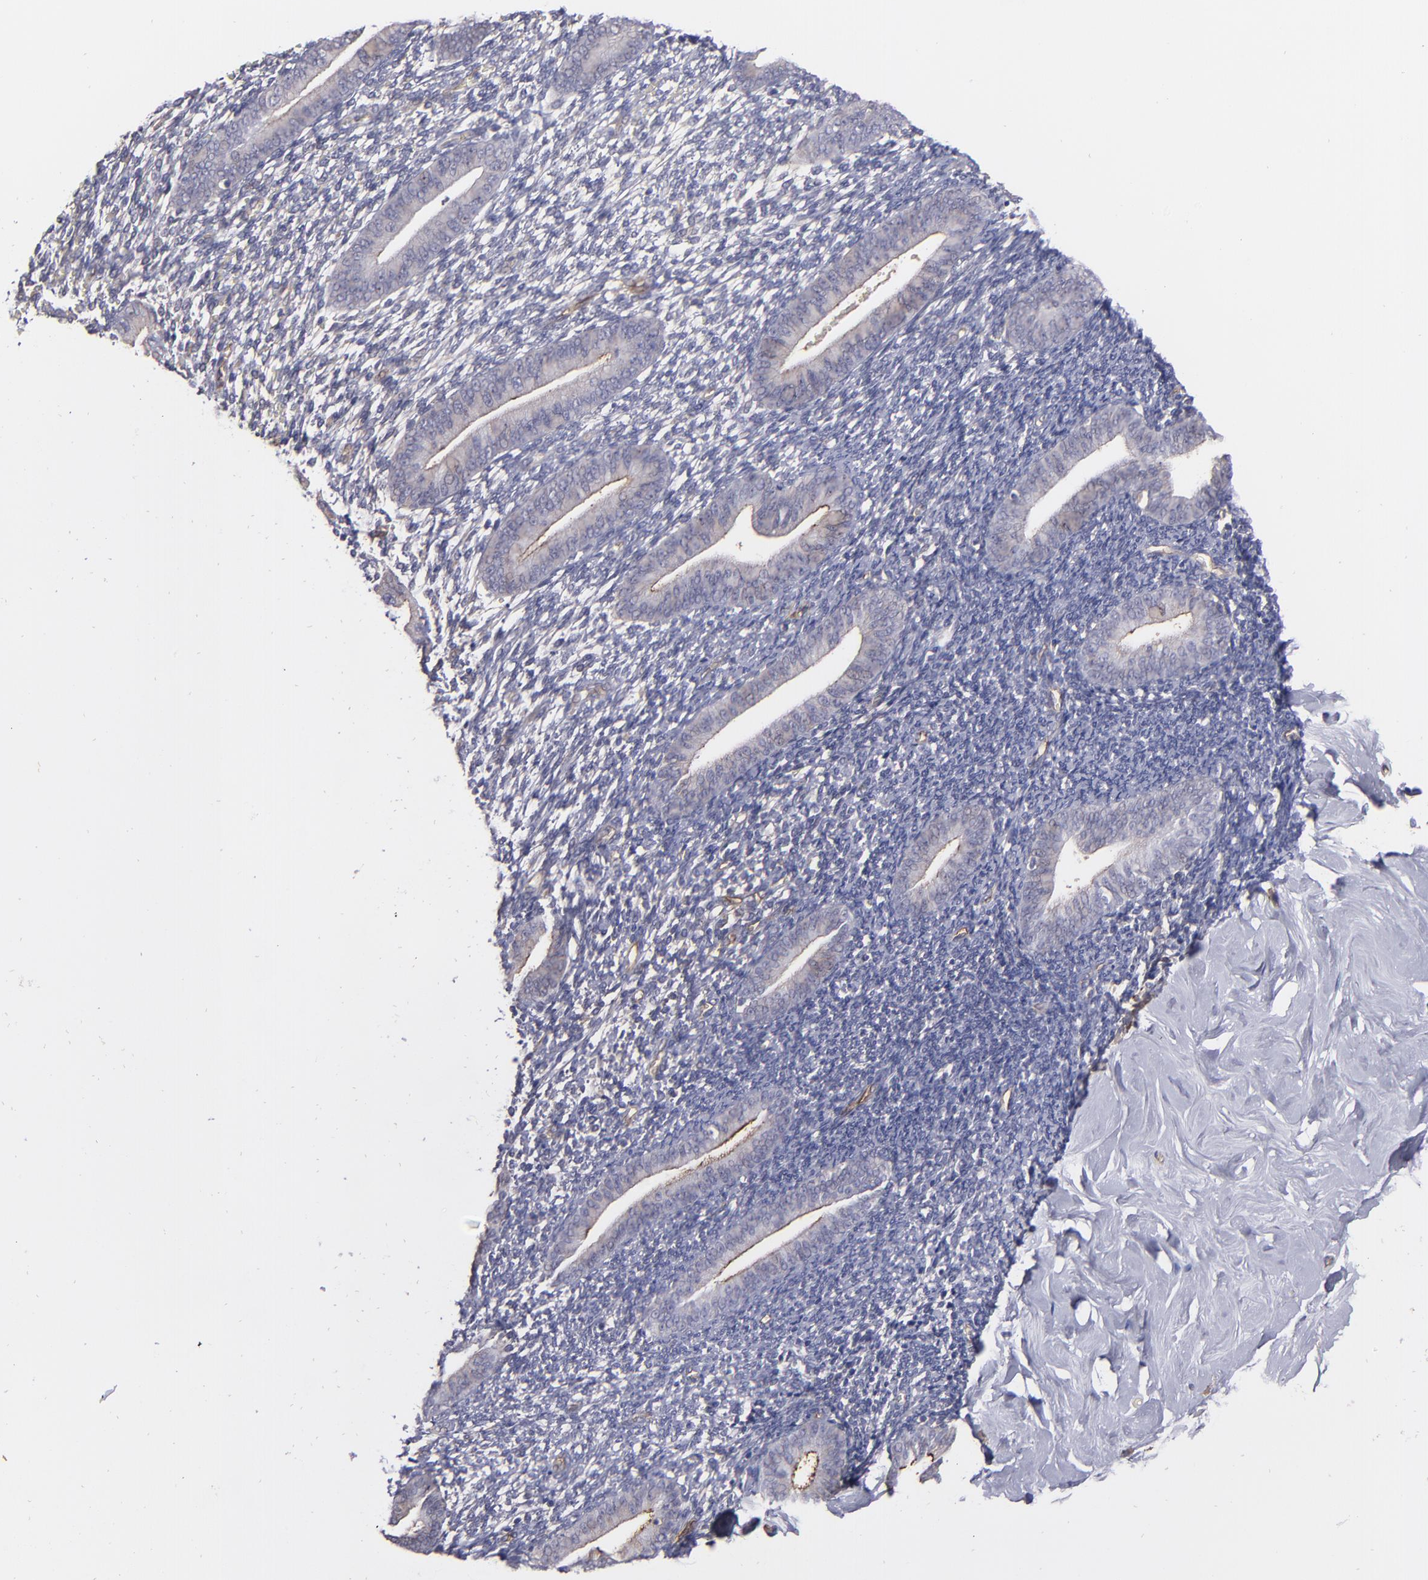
{"staining": {"intensity": "moderate", "quantity": "25%-75%", "location": "cytoplasmic/membranous"}, "tissue": "endometrium", "cell_type": "Cells in endometrial stroma", "image_type": "normal", "snomed": [{"axis": "morphology", "description": "Normal tissue, NOS"}, {"axis": "topography", "description": "Smooth muscle"}, {"axis": "topography", "description": "Endometrium"}], "caption": "High-magnification brightfield microscopy of unremarkable endometrium stained with DAB (brown) and counterstained with hematoxylin (blue). cells in endometrial stroma exhibit moderate cytoplasmic/membranous staining is seen in approximately25%-75% of cells.", "gene": "ICAM1", "patient": {"sex": "female", "age": 57}}